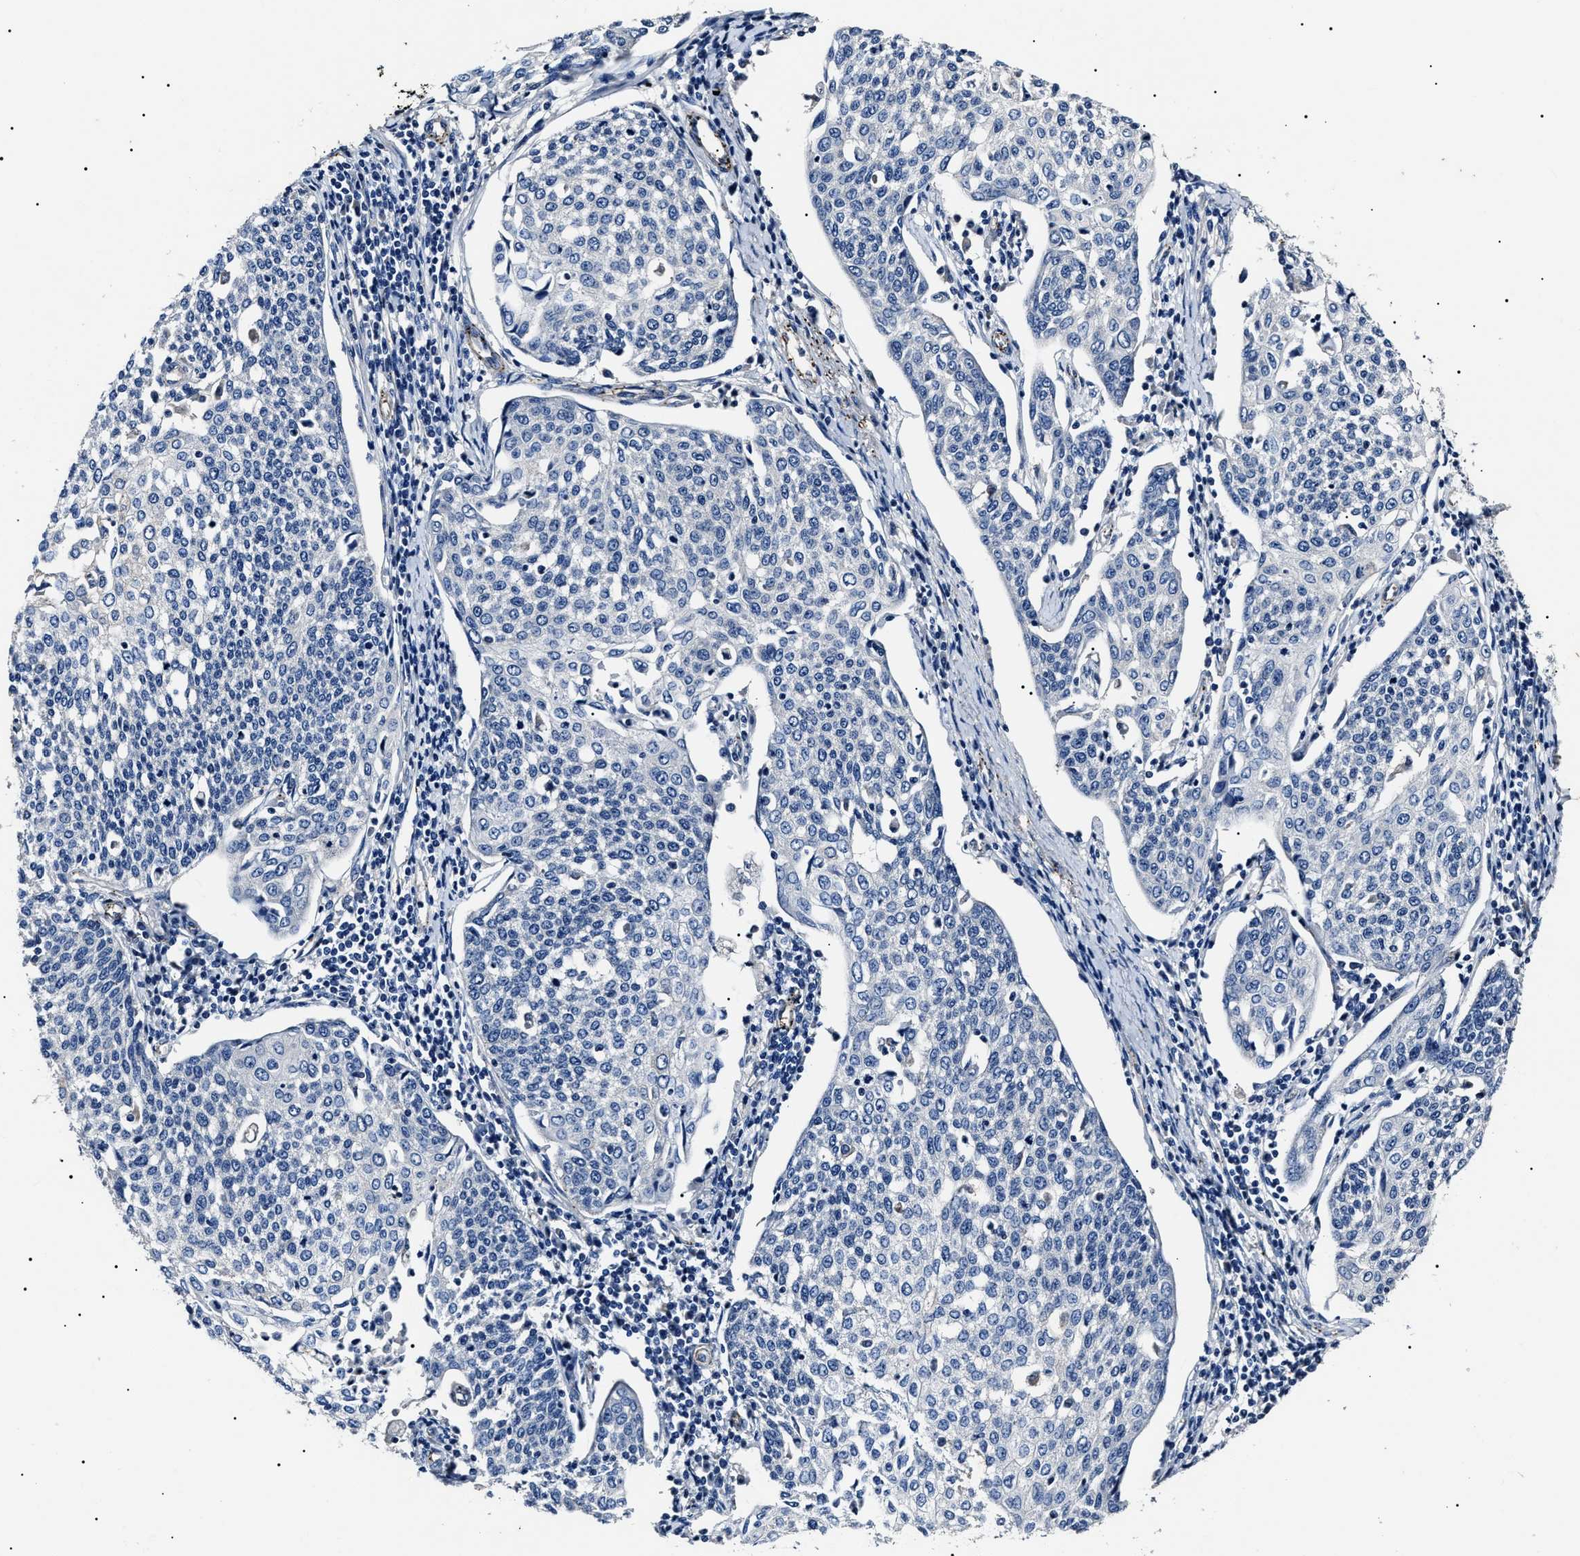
{"staining": {"intensity": "negative", "quantity": "none", "location": "none"}, "tissue": "cervical cancer", "cell_type": "Tumor cells", "image_type": "cancer", "snomed": [{"axis": "morphology", "description": "Squamous cell carcinoma, NOS"}, {"axis": "topography", "description": "Cervix"}], "caption": "The histopathology image shows no significant staining in tumor cells of cervical cancer.", "gene": "KLHL42", "patient": {"sex": "female", "age": 34}}